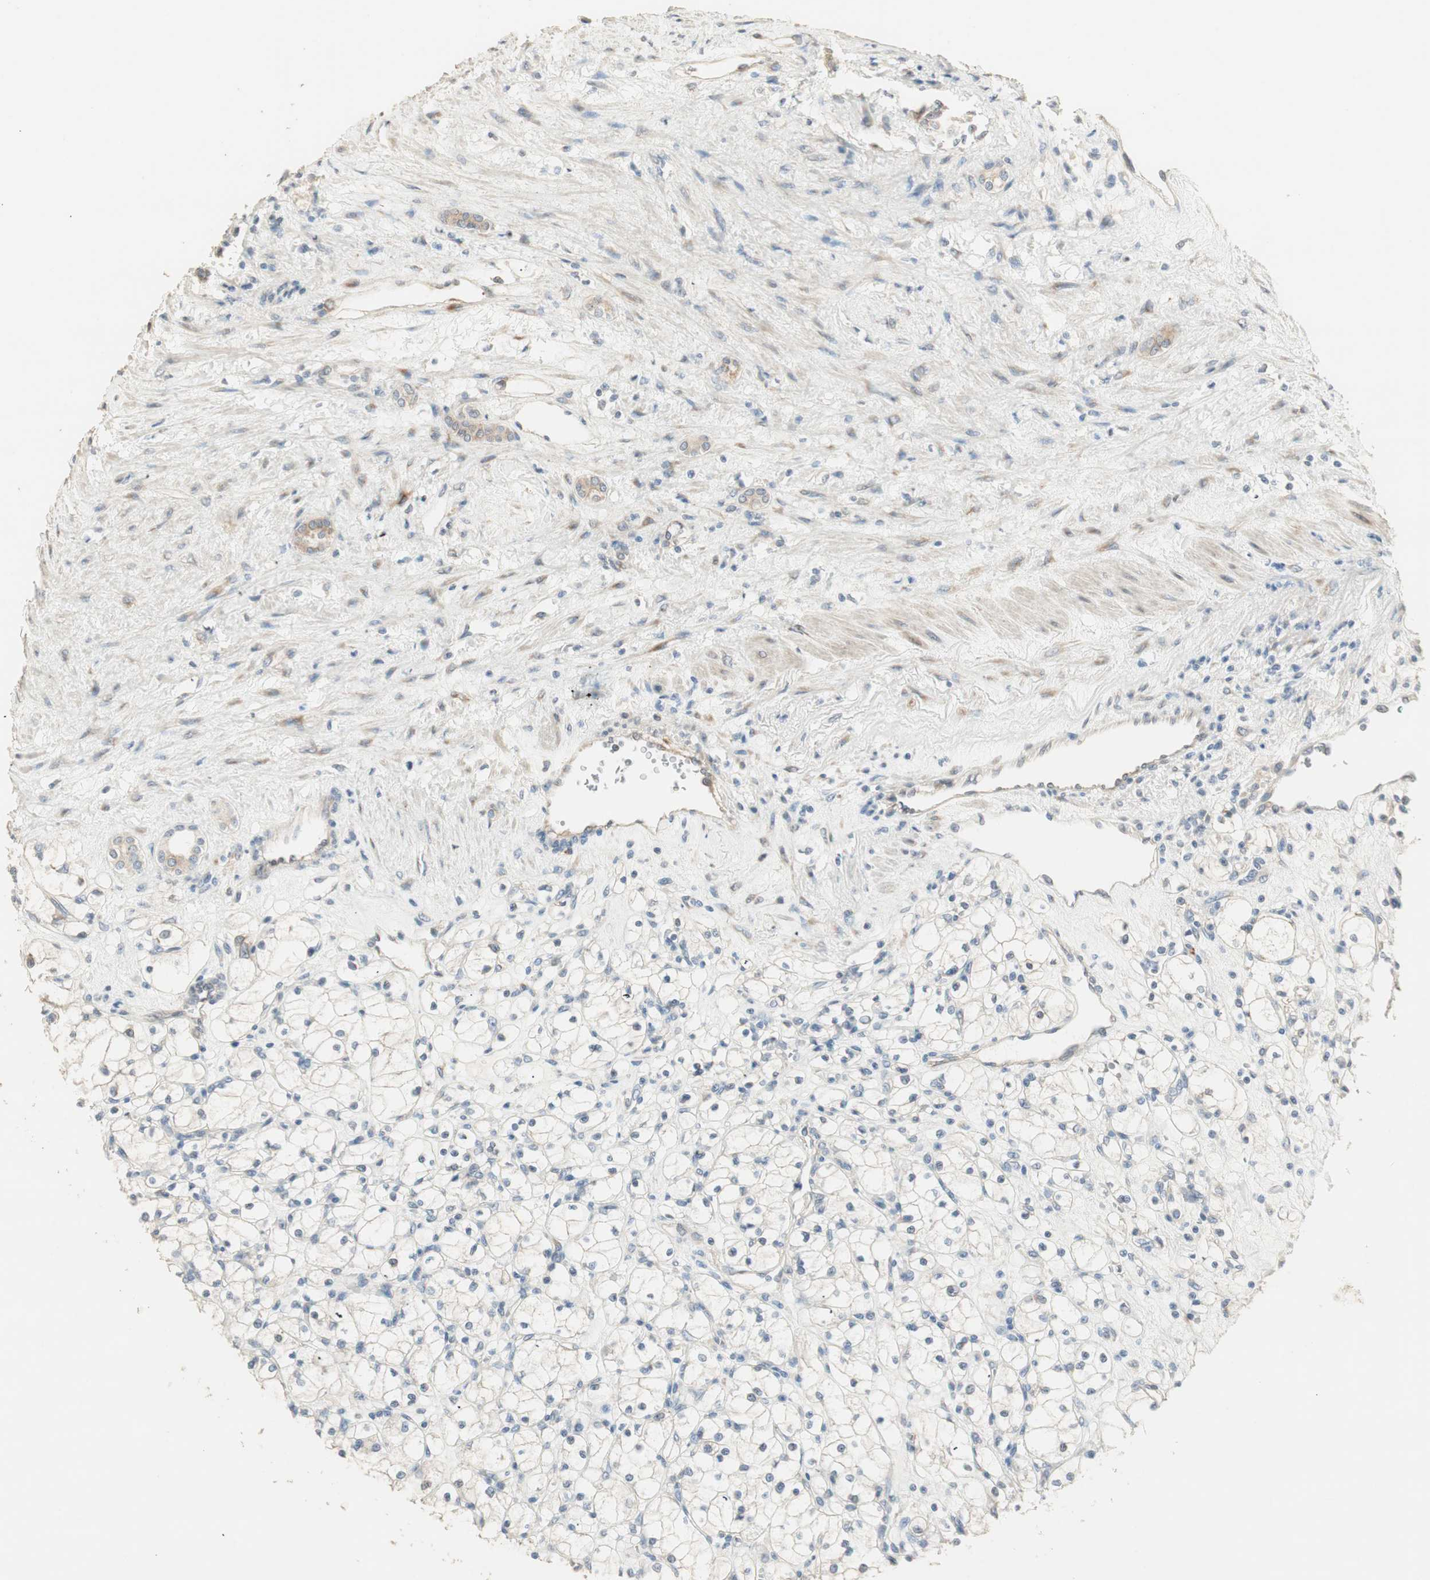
{"staining": {"intensity": "weak", "quantity": "25%-75%", "location": "cytoplasmic/membranous"}, "tissue": "renal cancer", "cell_type": "Tumor cells", "image_type": "cancer", "snomed": [{"axis": "morphology", "description": "Adenocarcinoma, NOS"}, {"axis": "topography", "description": "Kidney"}], "caption": "DAB (3,3'-diaminobenzidine) immunohistochemical staining of human renal cancer exhibits weak cytoplasmic/membranous protein staining in approximately 25%-75% of tumor cells.", "gene": "TASOR", "patient": {"sex": "female", "age": 83}}